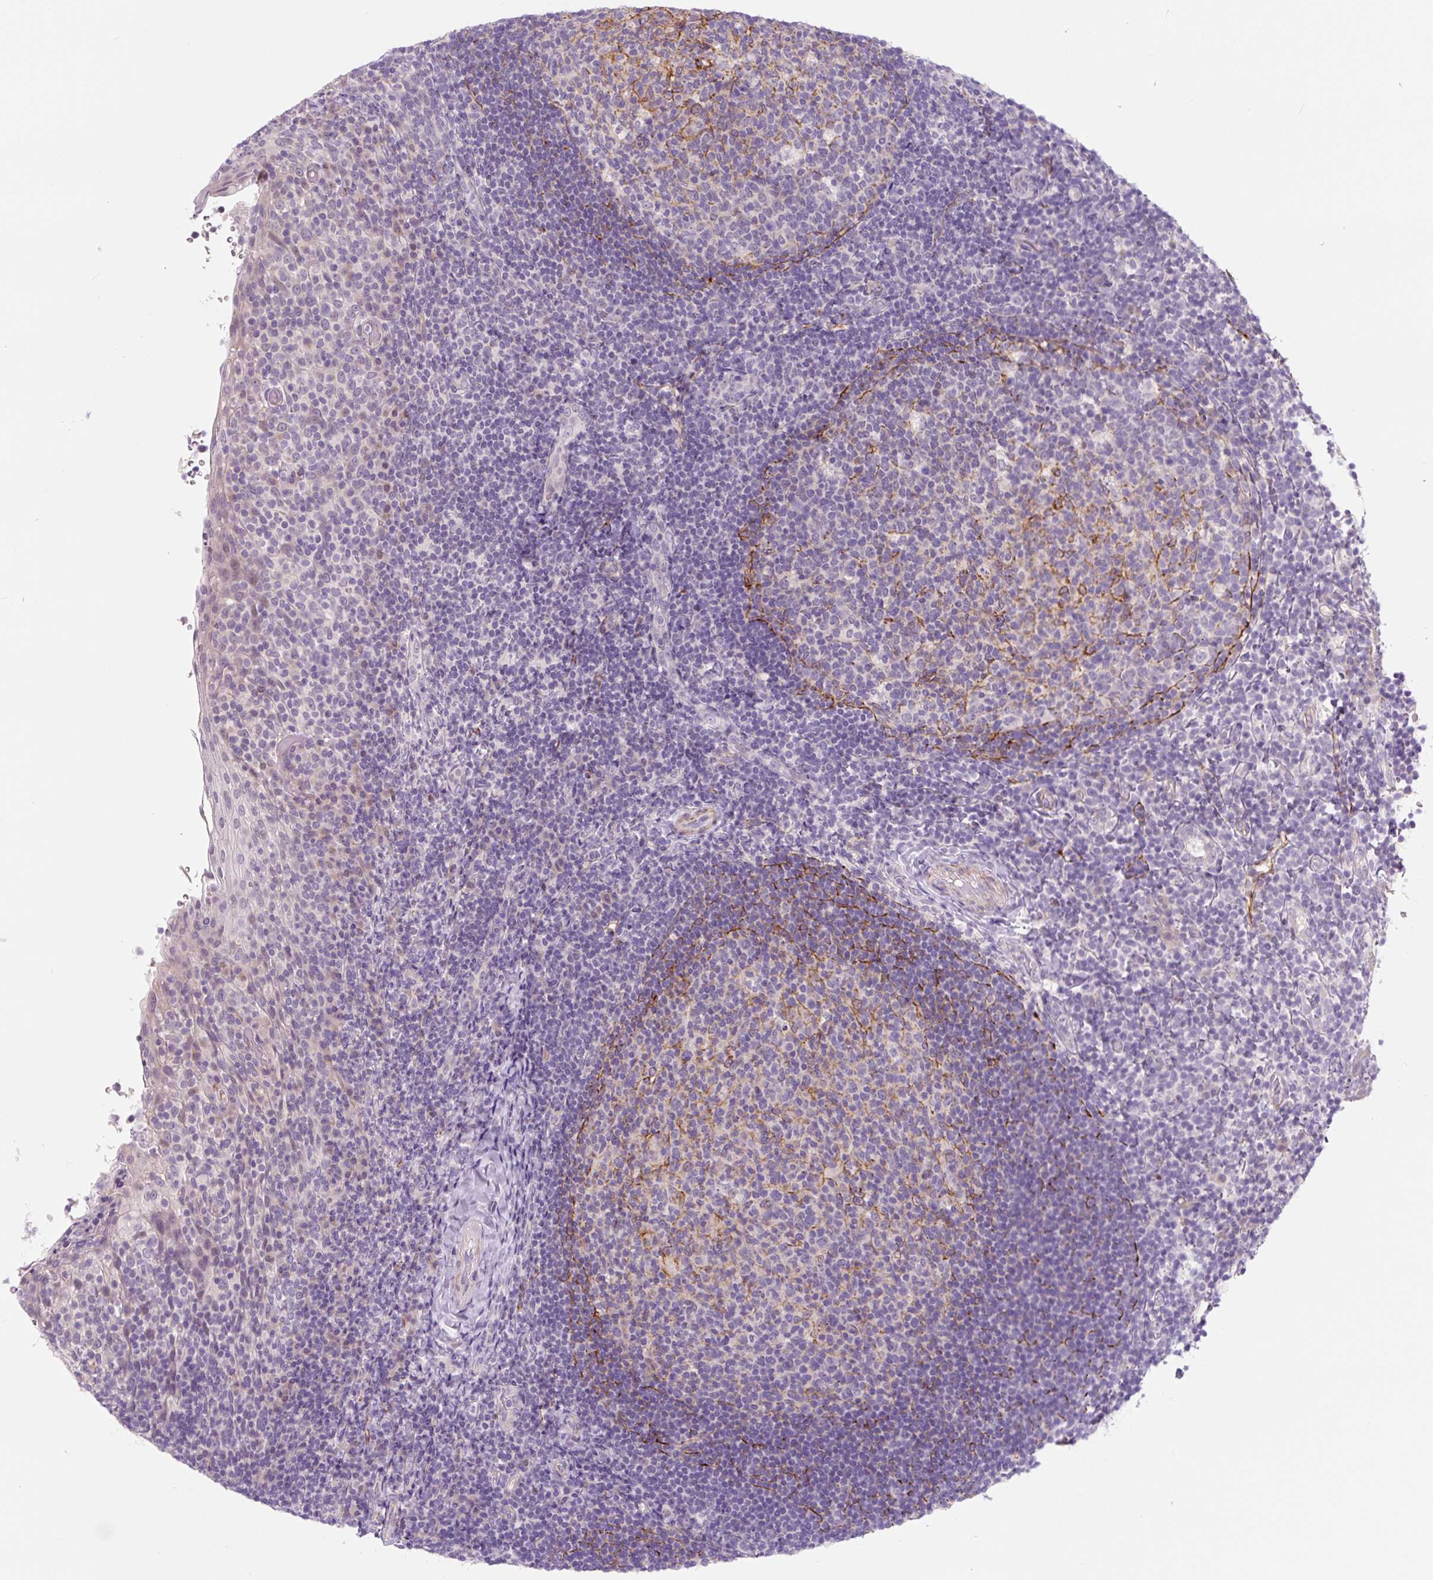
{"staining": {"intensity": "moderate", "quantity": "<25%", "location": "cytoplasmic/membranous"}, "tissue": "tonsil", "cell_type": "Germinal center cells", "image_type": "normal", "snomed": [{"axis": "morphology", "description": "Normal tissue, NOS"}, {"axis": "topography", "description": "Tonsil"}], "caption": "Protein staining of normal tonsil displays moderate cytoplasmic/membranous positivity in about <25% of germinal center cells. (DAB (3,3'-diaminobenzidine) IHC with brightfield microscopy, high magnification).", "gene": "CCL25", "patient": {"sex": "female", "age": 10}}